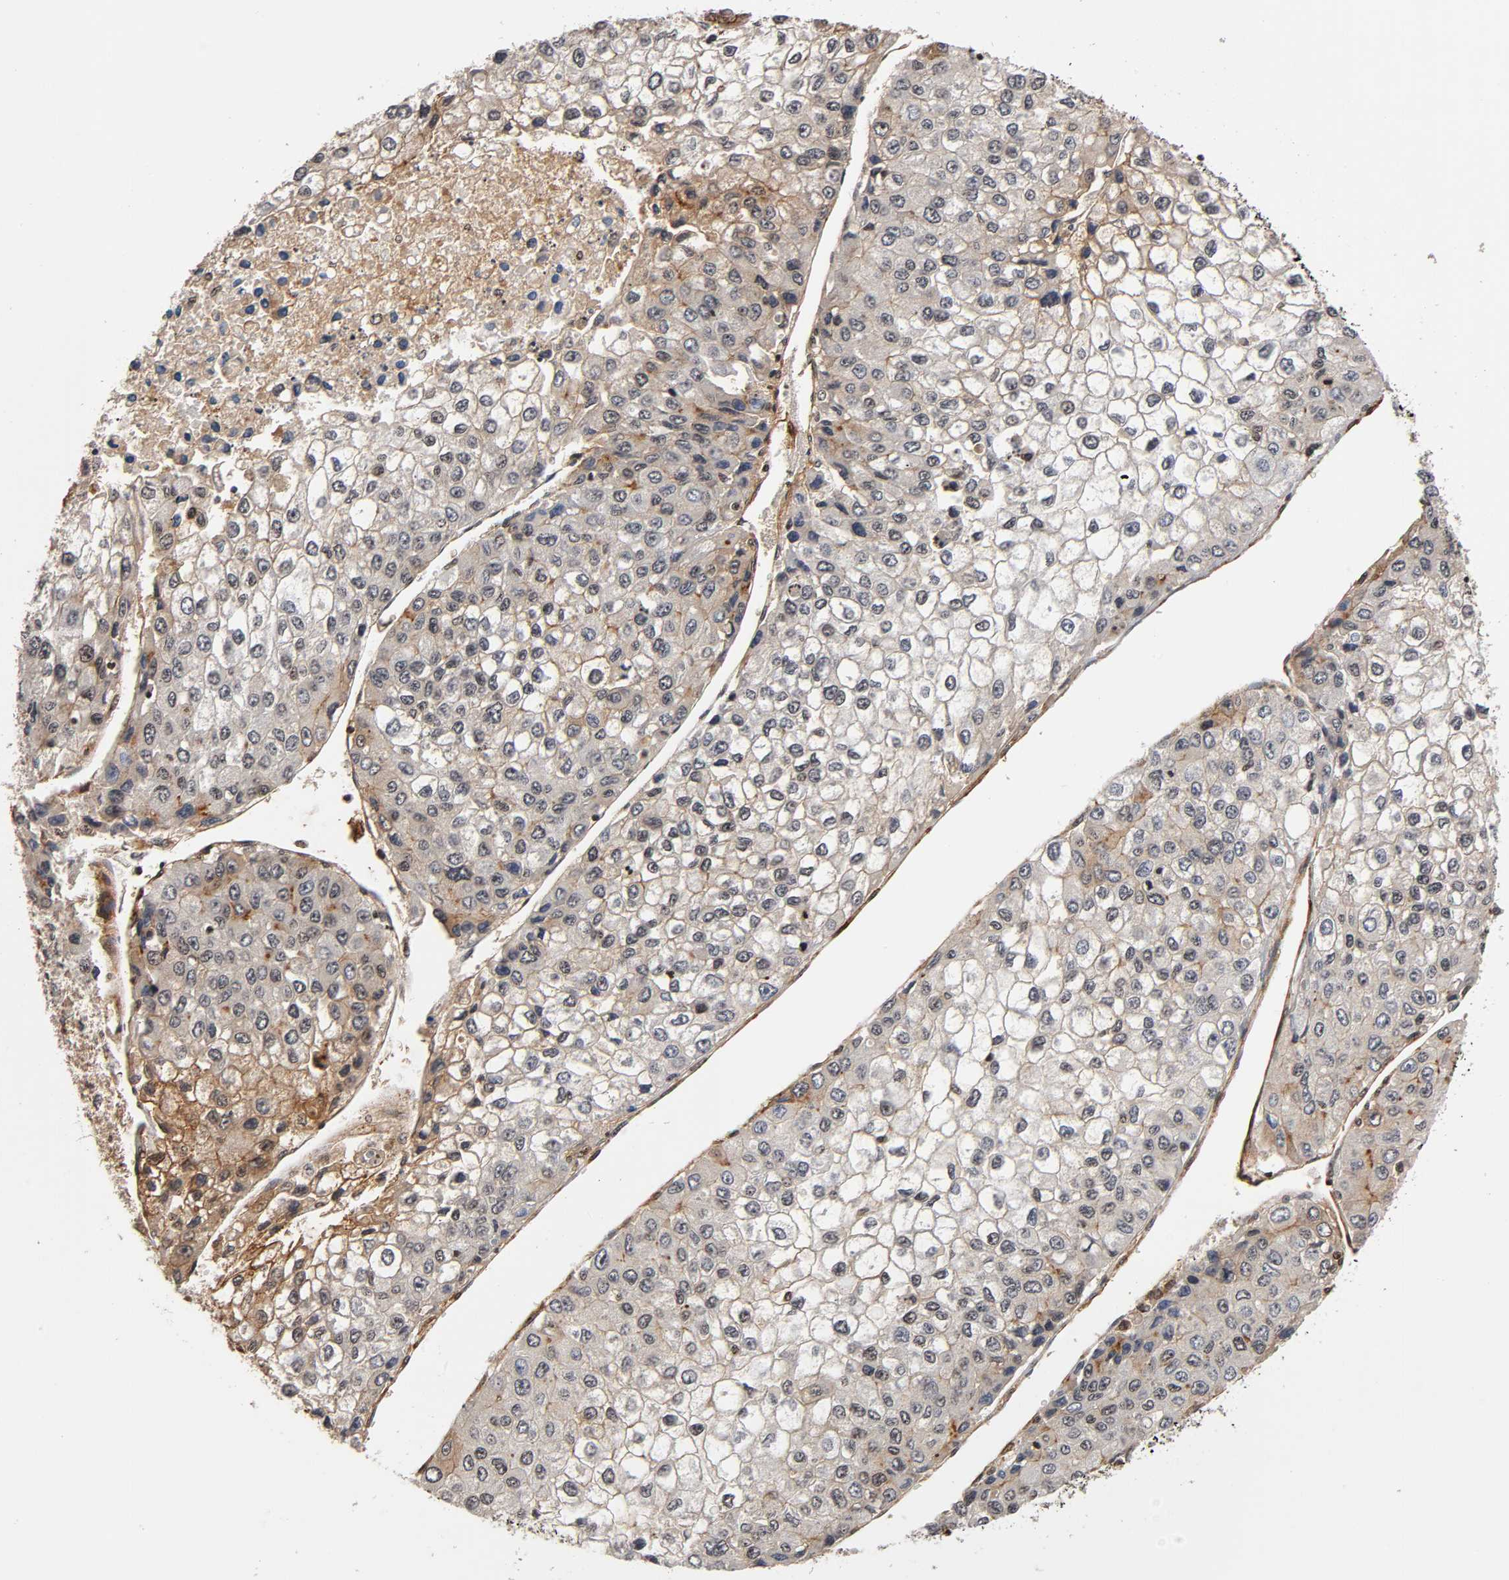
{"staining": {"intensity": "moderate", "quantity": "<25%", "location": "cytoplasmic/membranous"}, "tissue": "liver cancer", "cell_type": "Tumor cells", "image_type": "cancer", "snomed": [{"axis": "morphology", "description": "Carcinoma, Hepatocellular, NOS"}, {"axis": "topography", "description": "Liver"}], "caption": "A brown stain labels moderate cytoplasmic/membranous positivity of a protein in liver cancer (hepatocellular carcinoma) tumor cells. (DAB IHC, brown staining for protein, blue staining for nuclei).", "gene": "ITGAV", "patient": {"sex": "female", "age": 66}}